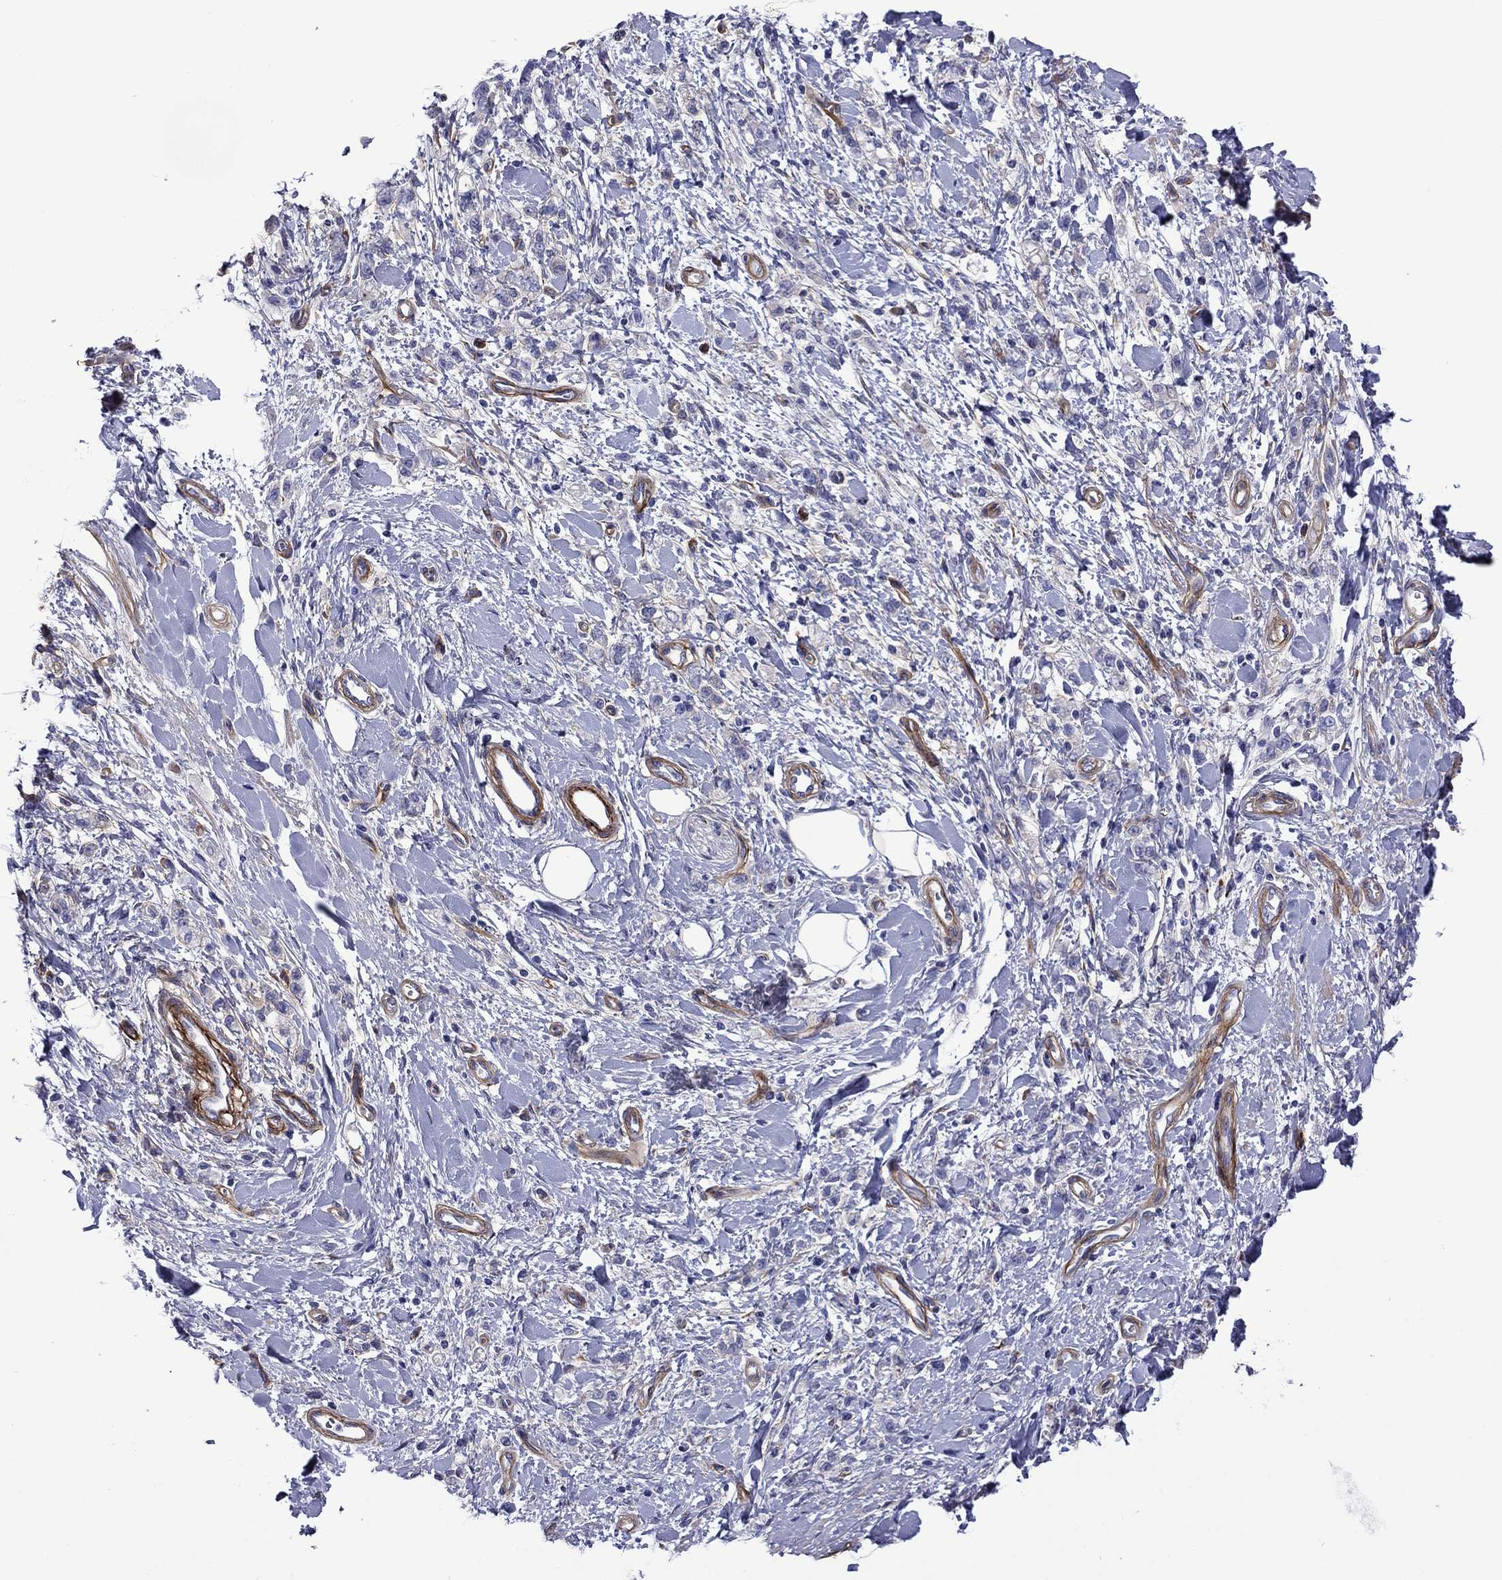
{"staining": {"intensity": "negative", "quantity": "none", "location": "none"}, "tissue": "stomach cancer", "cell_type": "Tumor cells", "image_type": "cancer", "snomed": [{"axis": "morphology", "description": "Adenocarcinoma, NOS"}, {"axis": "topography", "description": "Stomach"}], "caption": "There is no significant expression in tumor cells of stomach cancer.", "gene": "HSPG2", "patient": {"sex": "male", "age": 77}}